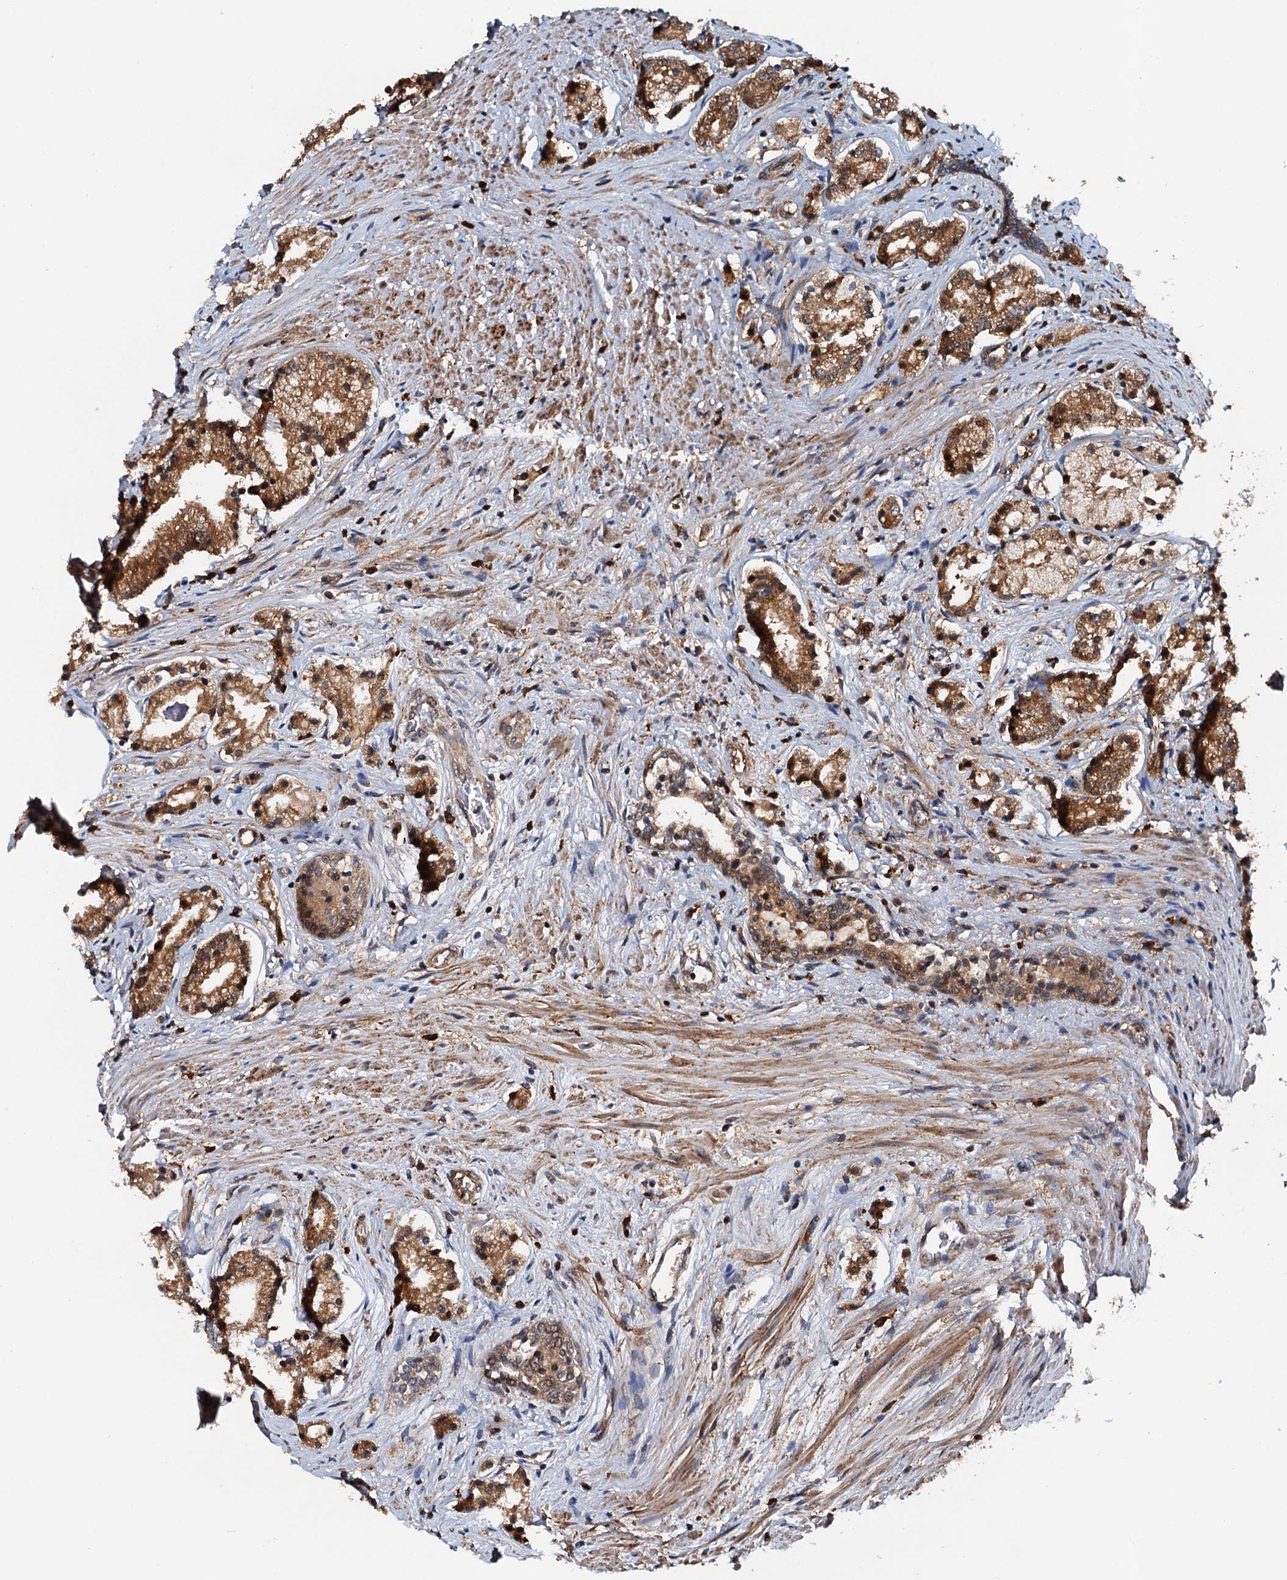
{"staining": {"intensity": "moderate", "quantity": ">75%", "location": "cytoplasmic/membranous"}, "tissue": "prostate cancer", "cell_type": "Tumor cells", "image_type": "cancer", "snomed": [{"axis": "morphology", "description": "Adenocarcinoma, High grade"}, {"axis": "topography", "description": "Prostate"}], "caption": "A medium amount of moderate cytoplasmic/membranous positivity is appreciated in approximately >75% of tumor cells in prostate cancer tissue.", "gene": "AAGAB", "patient": {"sex": "male", "age": 69}}